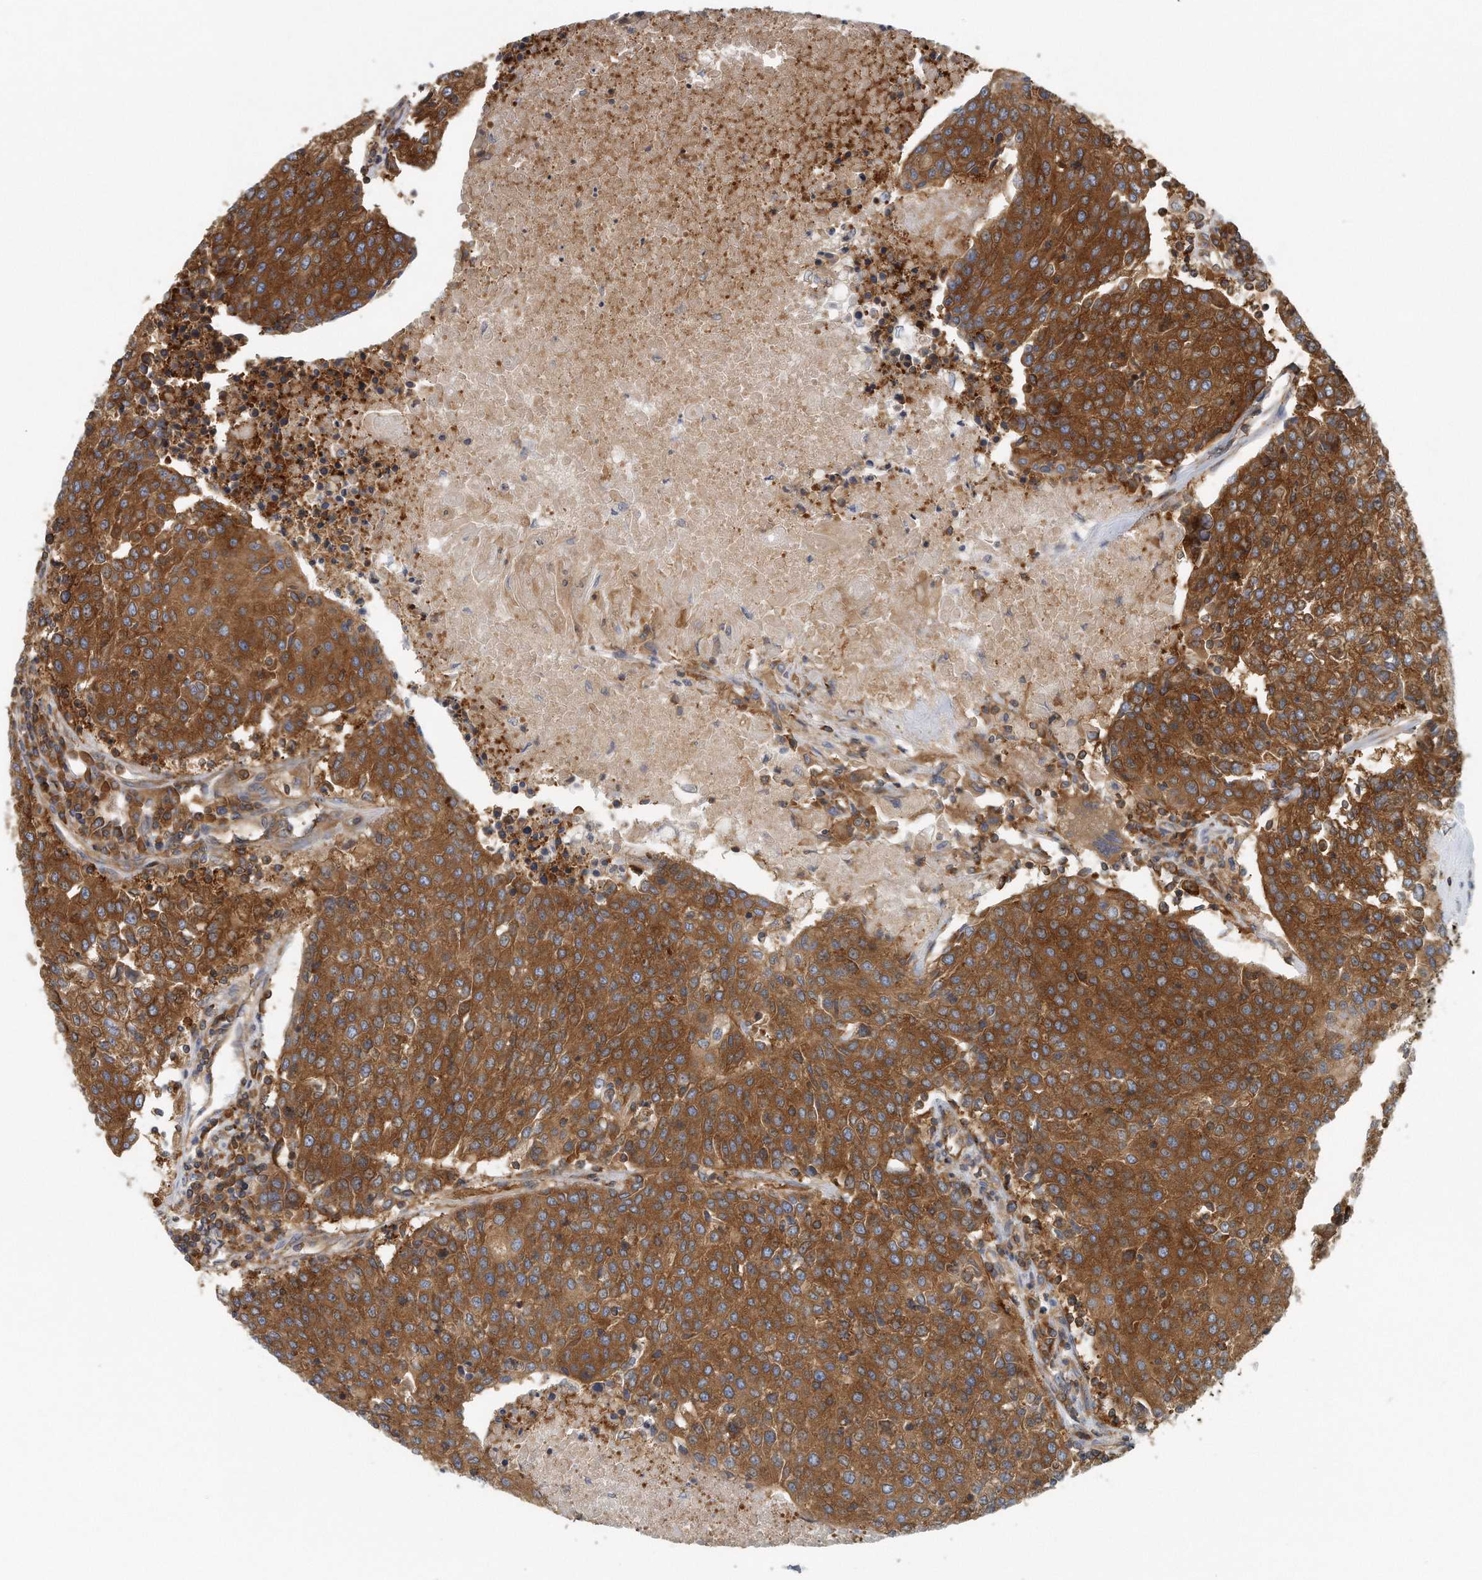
{"staining": {"intensity": "strong", "quantity": ">75%", "location": "cytoplasmic/membranous"}, "tissue": "urothelial cancer", "cell_type": "Tumor cells", "image_type": "cancer", "snomed": [{"axis": "morphology", "description": "Urothelial carcinoma, High grade"}, {"axis": "topography", "description": "Urinary bladder"}], "caption": "Immunohistochemistry photomicrograph of human high-grade urothelial carcinoma stained for a protein (brown), which shows high levels of strong cytoplasmic/membranous expression in approximately >75% of tumor cells.", "gene": "EIF3I", "patient": {"sex": "female", "age": 85}}